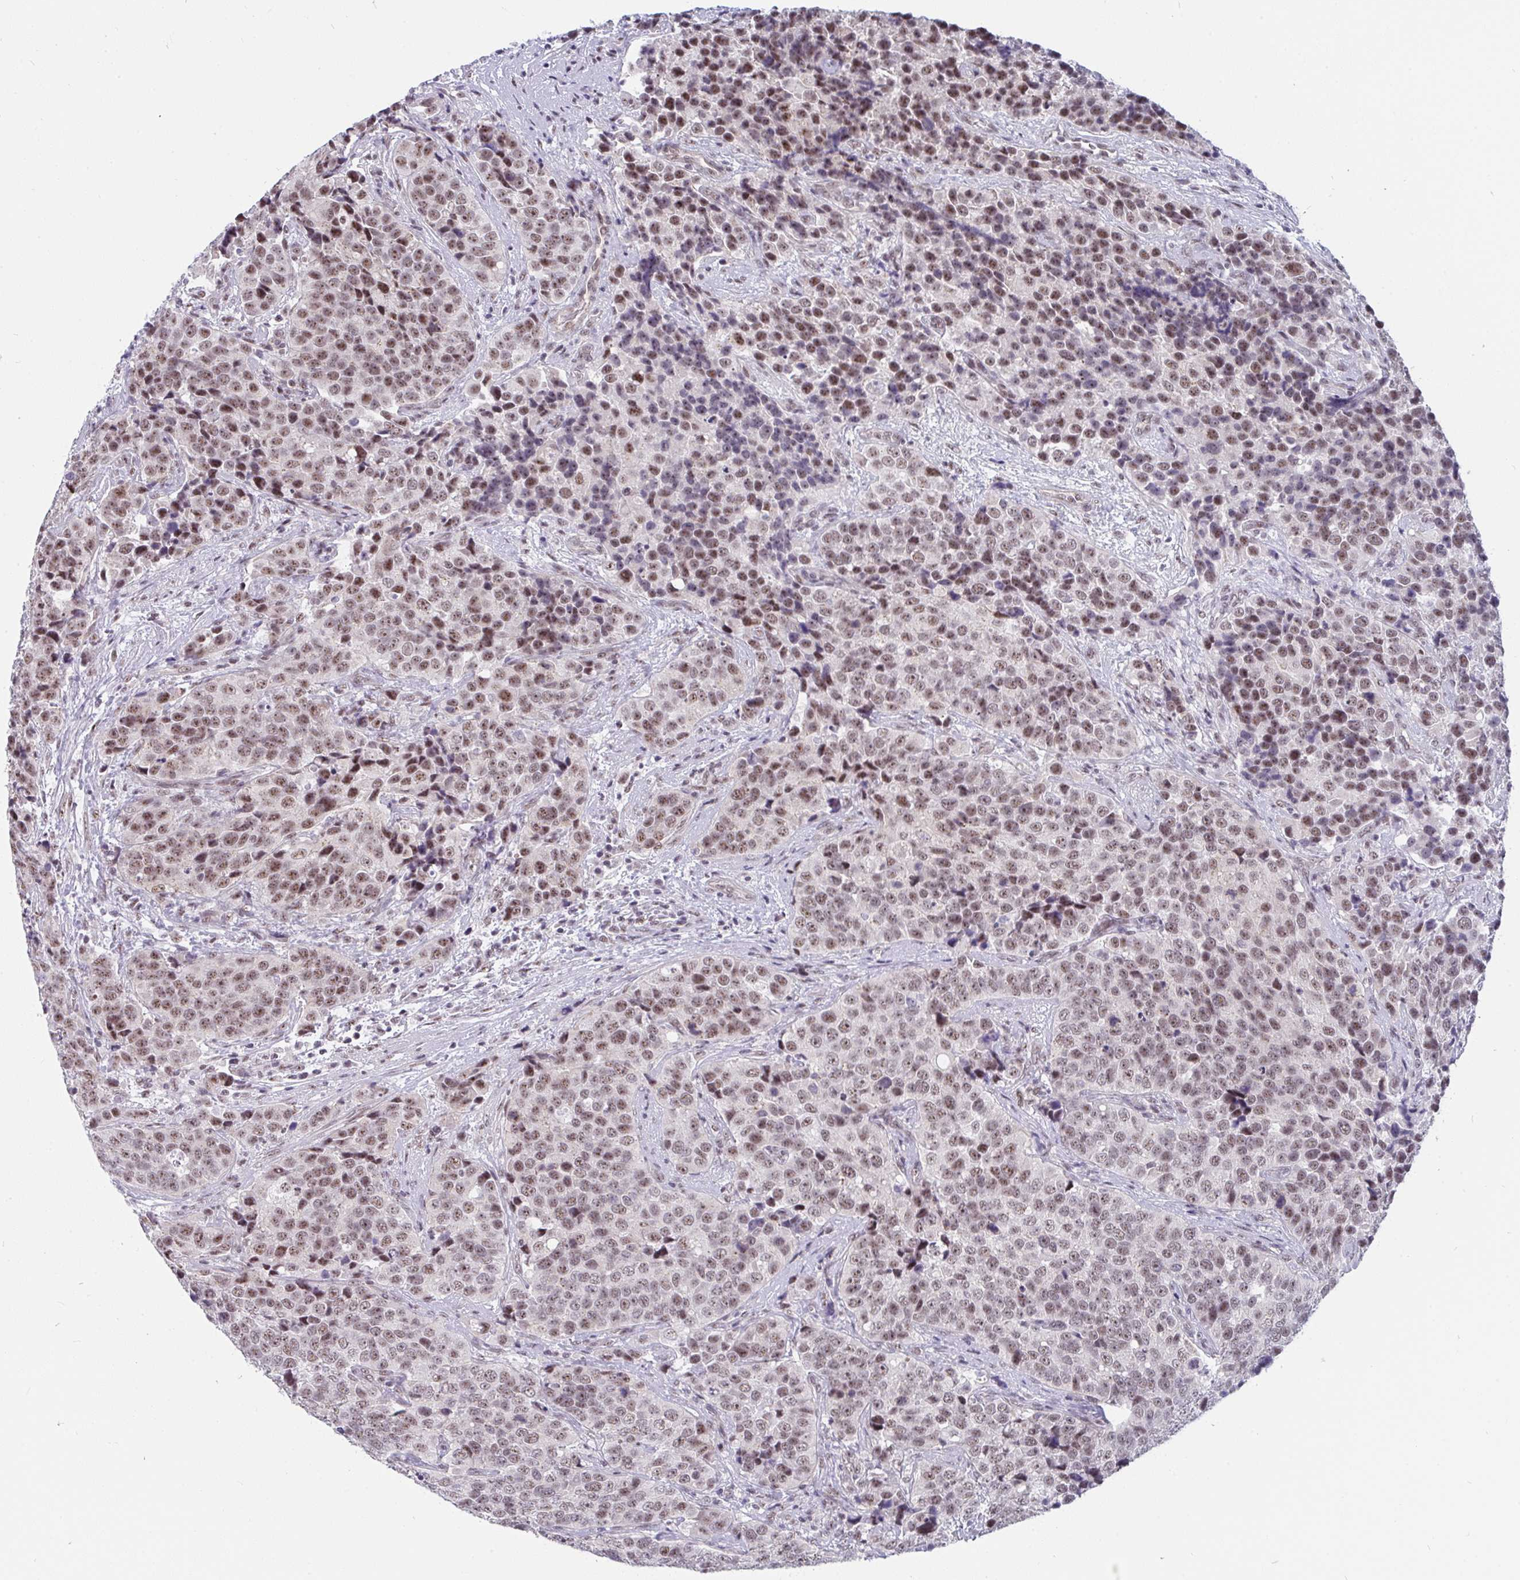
{"staining": {"intensity": "moderate", "quantity": ">75%", "location": "nuclear"}, "tissue": "urothelial cancer", "cell_type": "Tumor cells", "image_type": "cancer", "snomed": [{"axis": "morphology", "description": "Urothelial carcinoma, NOS"}, {"axis": "topography", "description": "Urinary bladder"}], "caption": "Transitional cell carcinoma was stained to show a protein in brown. There is medium levels of moderate nuclear staining in about >75% of tumor cells.", "gene": "PRR14", "patient": {"sex": "male", "age": 52}}